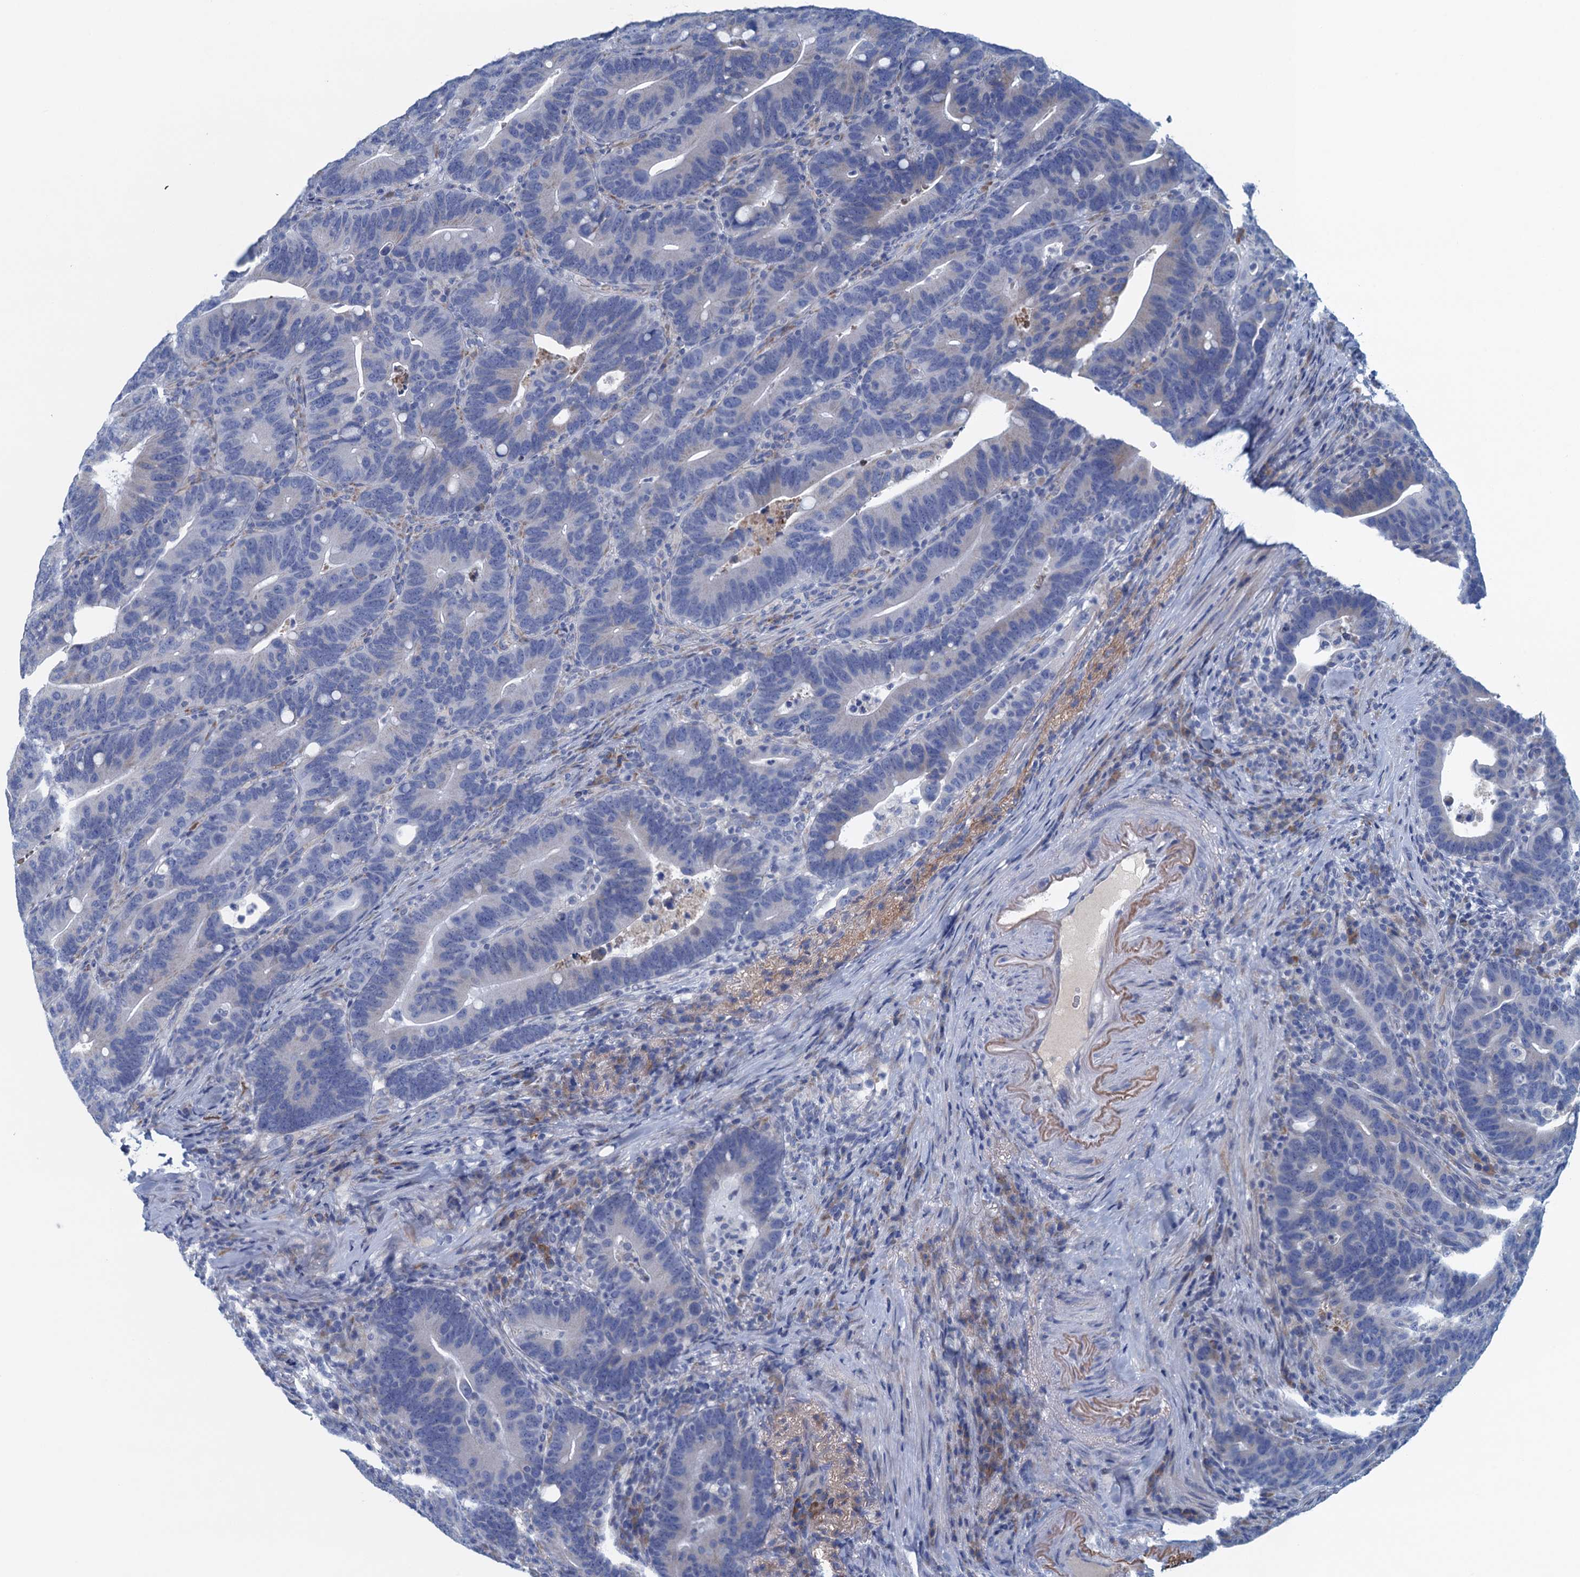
{"staining": {"intensity": "negative", "quantity": "none", "location": "none"}, "tissue": "colorectal cancer", "cell_type": "Tumor cells", "image_type": "cancer", "snomed": [{"axis": "morphology", "description": "Adenocarcinoma, NOS"}, {"axis": "topography", "description": "Colon"}], "caption": "DAB immunohistochemical staining of human adenocarcinoma (colorectal) demonstrates no significant staining in tumor cells.", "gene": "C10orf88", "patient": {"sex": "female", "age": 66}}